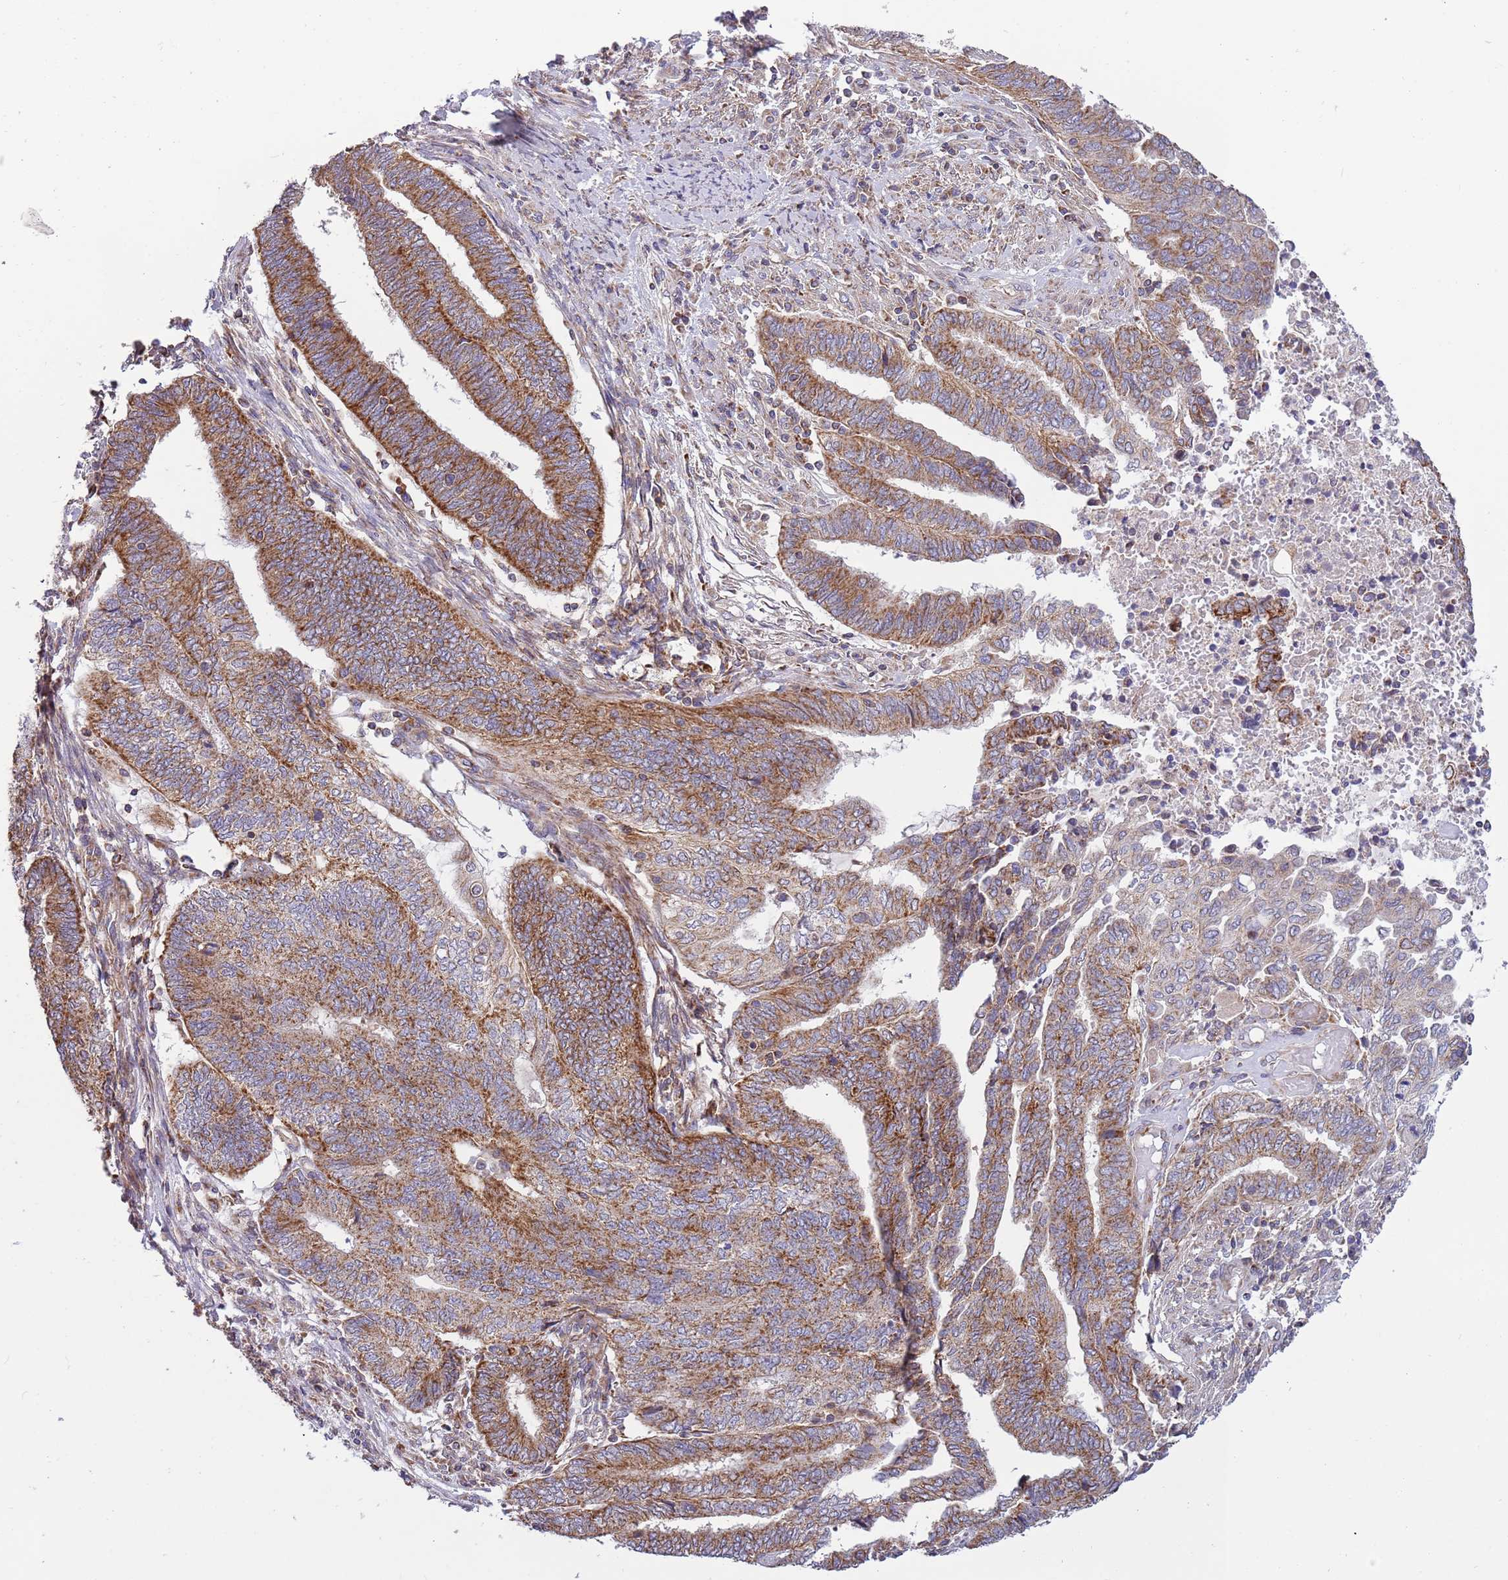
{"staining": {"intensity": "strong", "quantity": ">75%", "location": "cytoplasmic/membranous"}, "tissue": "endometrial cancer", "cell_type": "Tumor cells", "image_type": "cancer", "snomed": [{"axis": "morphology", "description": "Adenocarcinoma, NOS"}, {"axis": "topography", "description": "Uterus"}, {"axis": "topography", "description": "Endometrium"}], "caption": "High-power microscopy captured an immunohistochemistry (IHC) image of endometrial cancer, revealing strong cytoplasmic/membranous expression in about >75% of tumor cells.", "gene": "IRS4", "patient": {"sex": "female", "age": 70}}